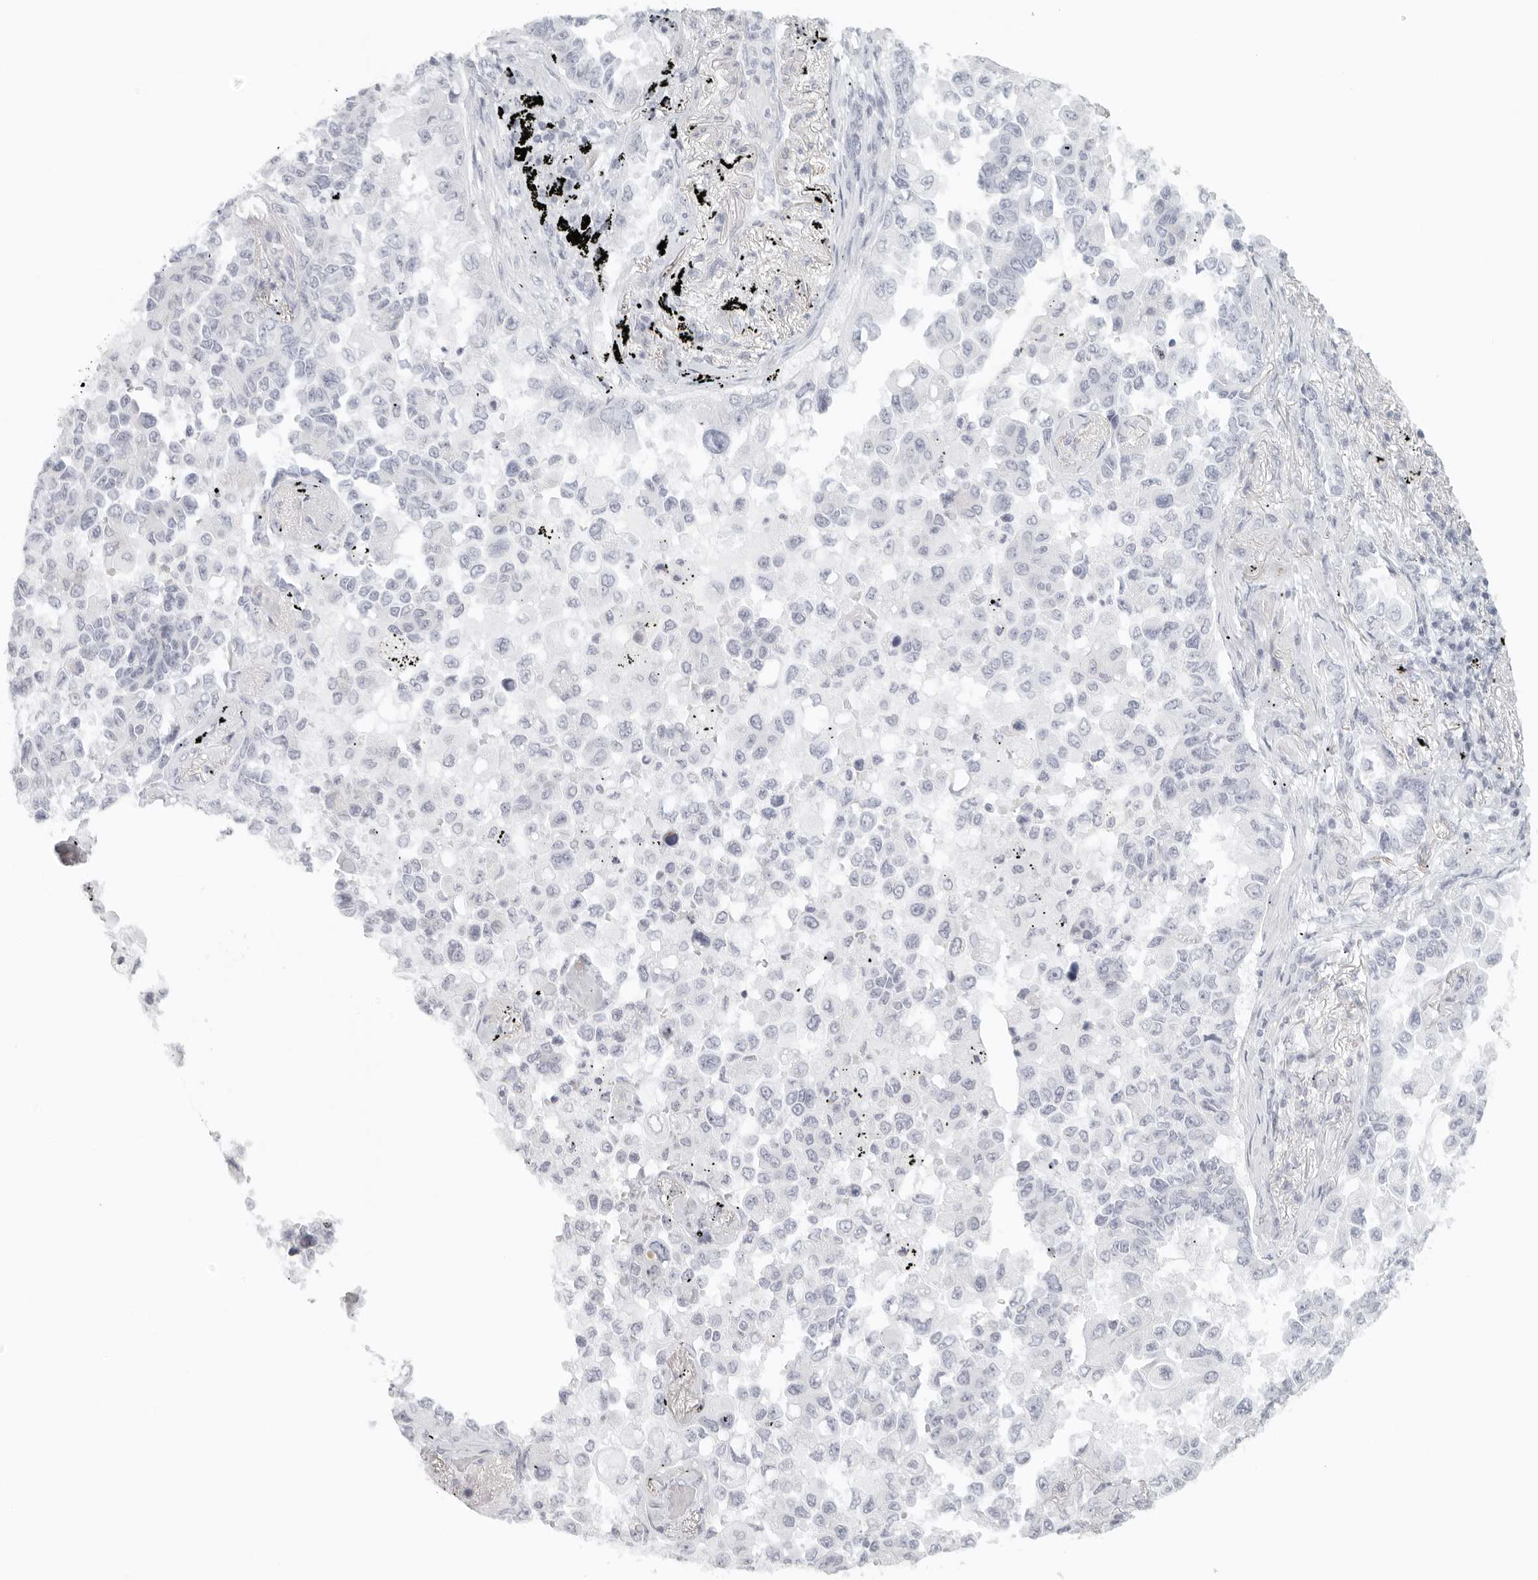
{"staining": {"intensity": "negative", "quantity": "none", "location": "none"}, "tissue": "lung cancer", "cell_type": "Tumor cells", "image_type": "cancer", "snomed": [{"axis": "morphology", "description": "Adenocarcinoma, NOS"}, {"axis": "topography", "description": "Lung"}], "caption": "Micrograph shows no protein expression in tumor cells of lung adenocarcinoma tissue. The staining was performed using DAB to visualize the protein expression in brown, while the nuclei were stained in blue with hematoxylin (Magnification: 20x).", "gene": "RPS6KC1", "patient": {"sex": "female", "age": 67}}